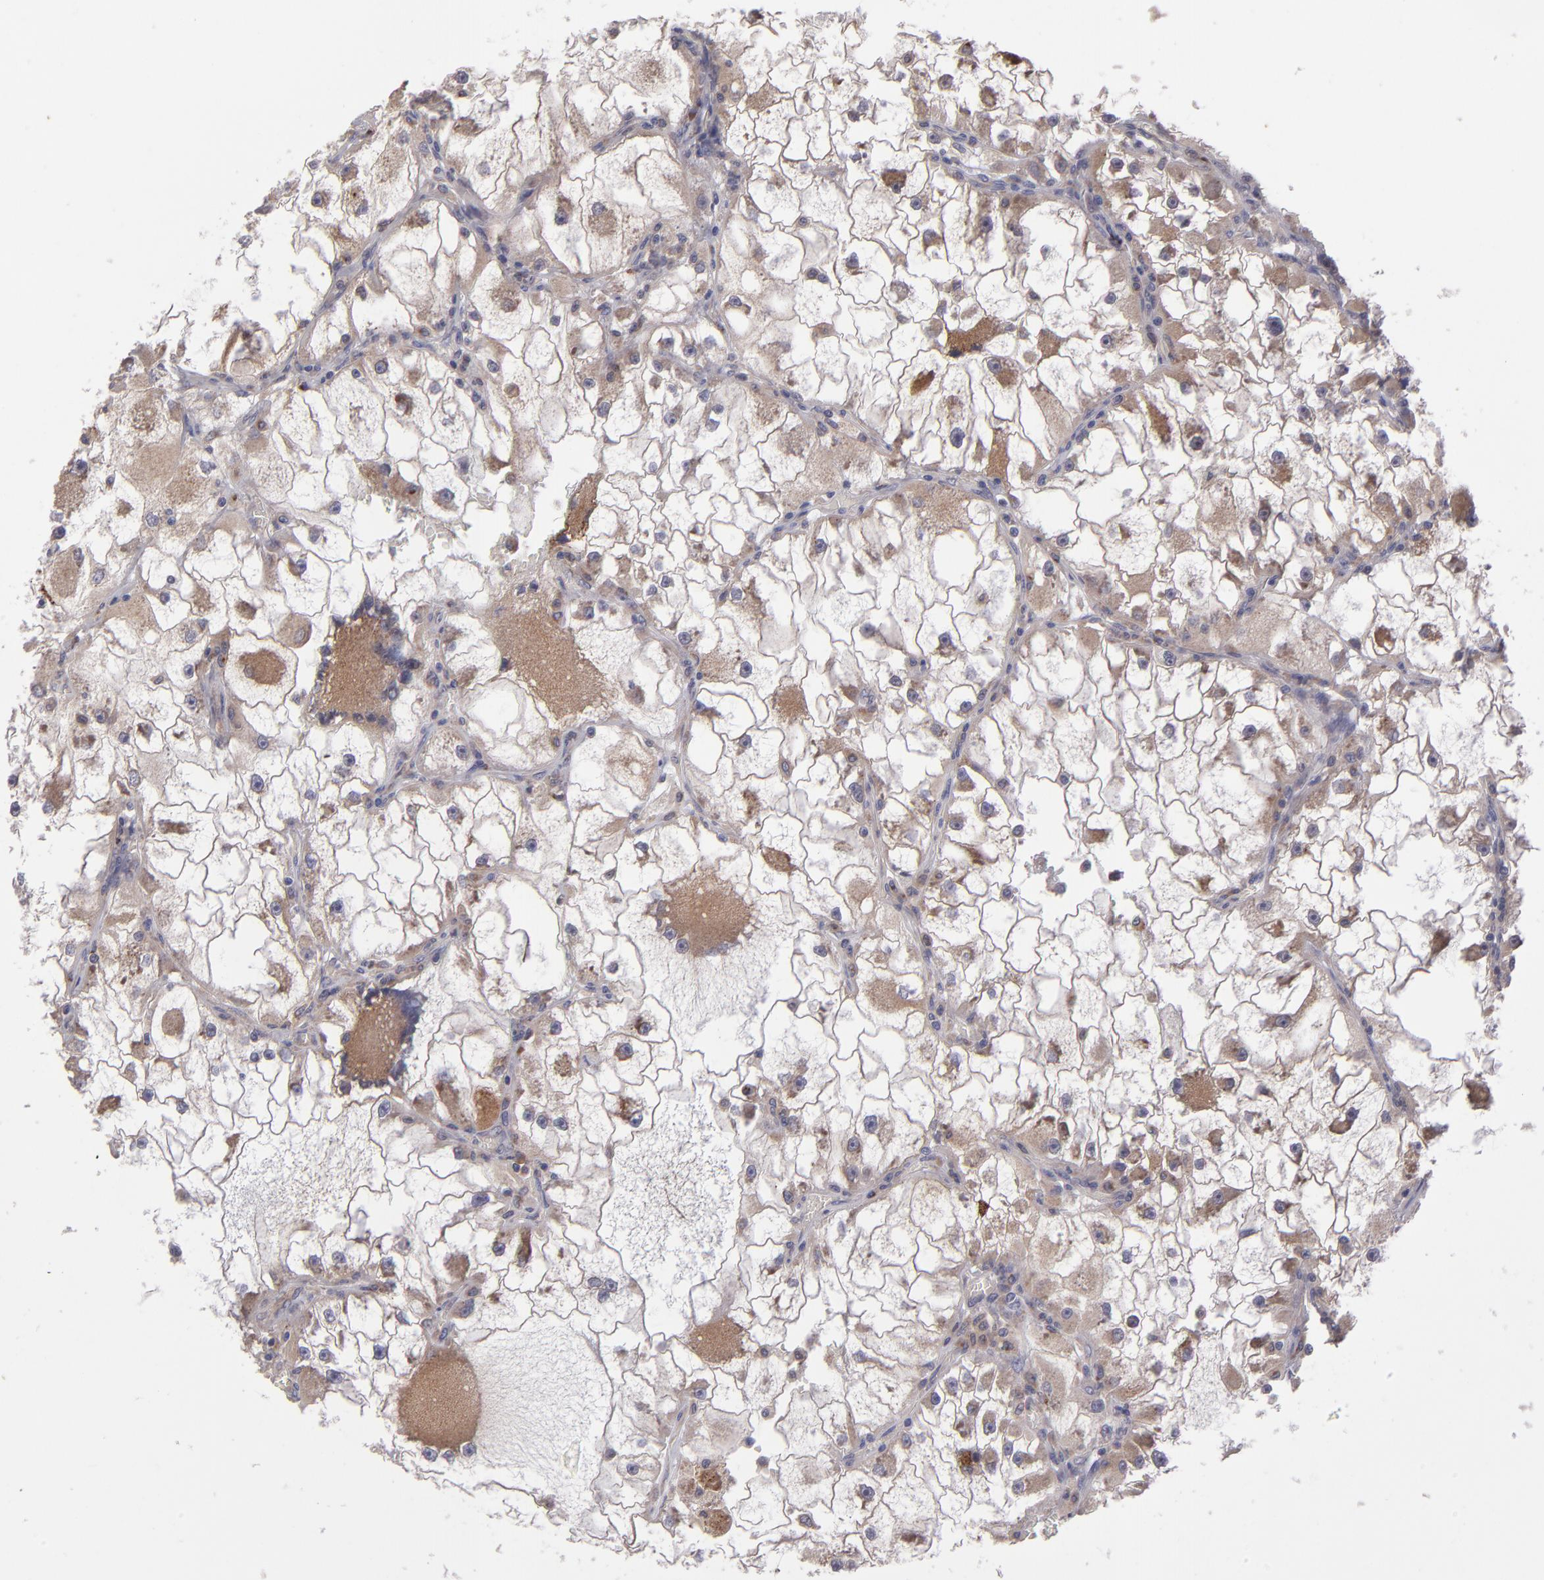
{"staining": {"intensity": "weak", "quantity": "25%-75%", "location": "cytoplasmic/membranous"}, "tissue": "renal cancer", "cell_type": "Tumor cells", "image_type": "cancer", "snomed": [{"axis": "morphology", "description": "Adenocarcinoma, NOS"}, {"axis": "topography", "description": "Kidney"}], "caption": "Protein expression analysis of human renal cancer (adenocarcinoma) reveals weak cytoplasmic/membranous positivity in approximately 25%-75% of tumor cells.", "gene": "IL12A", "patient": {"sex": "female", "age": 73}}